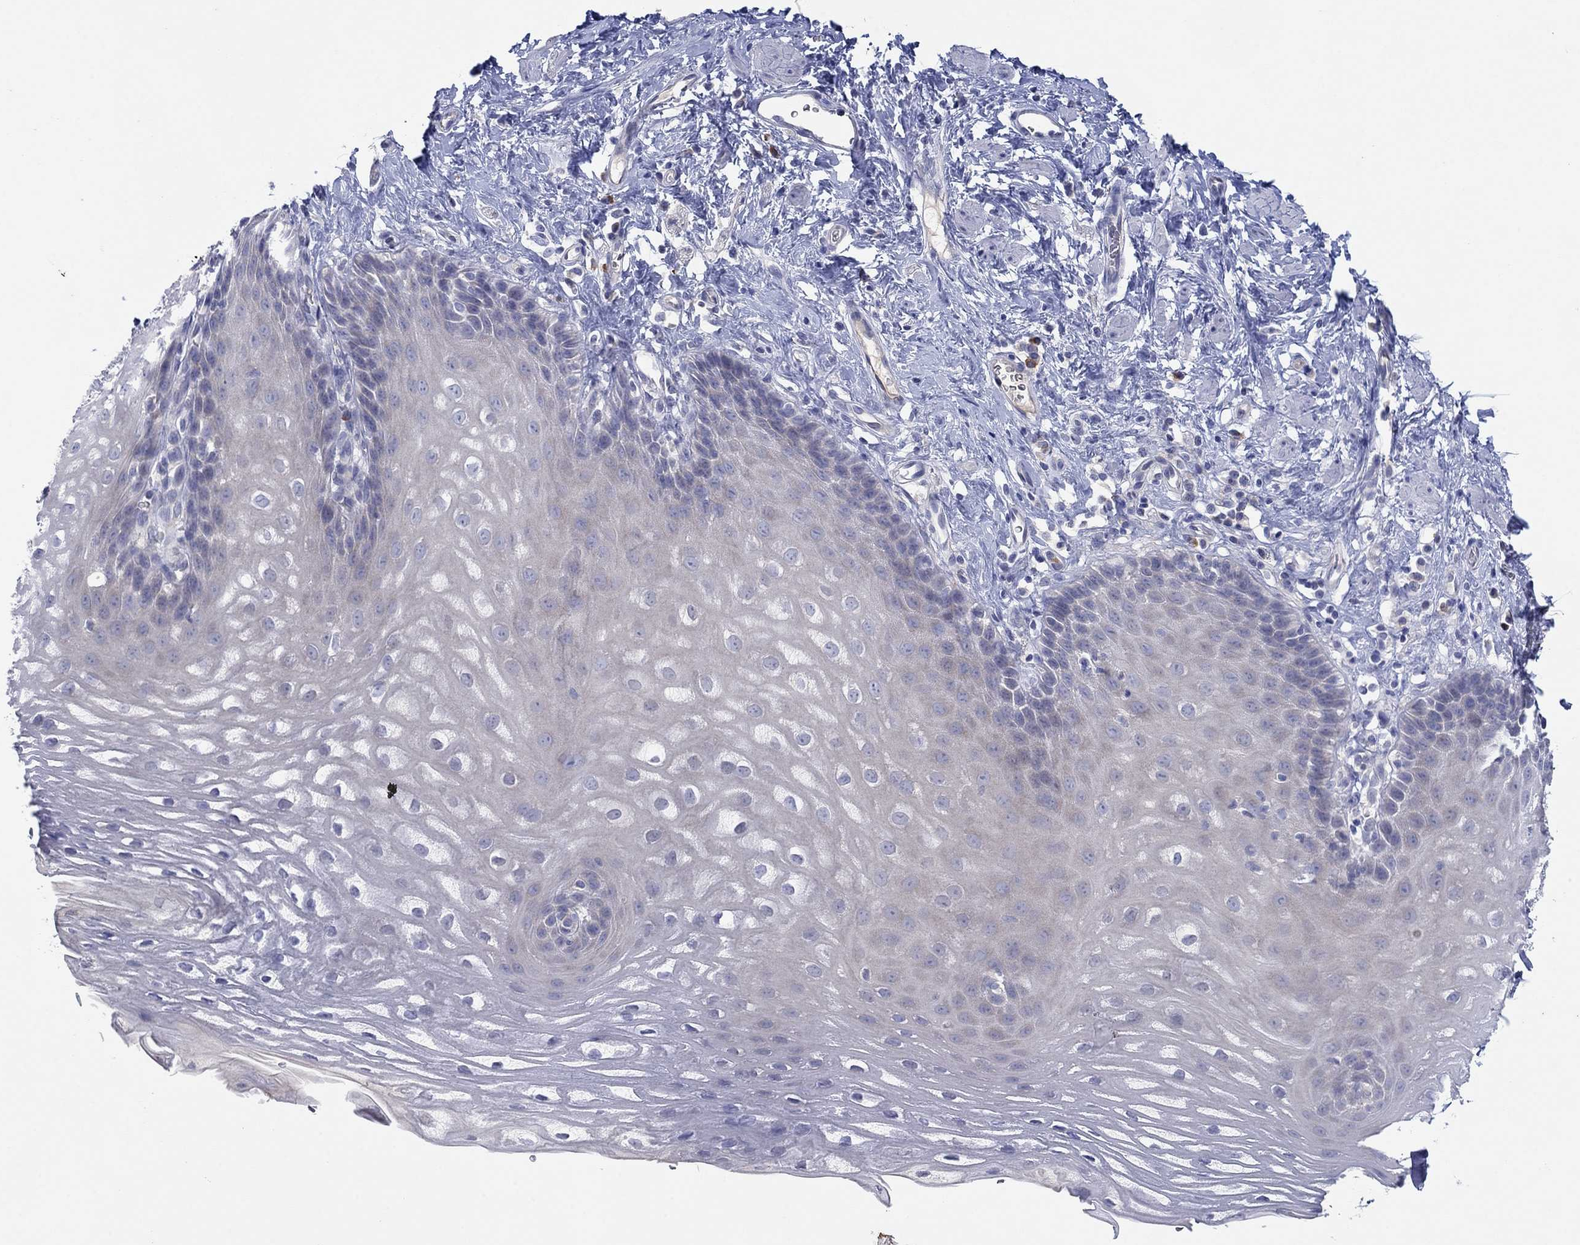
{"staining": {"intensity": "negative", "quantity": "none", "location": "none"}, "tissue": "esophagus", "cell_type": "Squamous epithelial cells", "image_type": "normal", "snomed": [{"axis": "morphology", "description": "Normal tissue, NOS"}, {"axis": "topography", "description": "Esophagus"}], "caption": "This photomicrograph is of benign esophagus stained with IHC to label a protein in brown with the nuclei are counter-stained blue. There is no staining in squamous epithelial cells.", "gene": "PLCL2", "patient": {"sex": "male", "age": 64}}